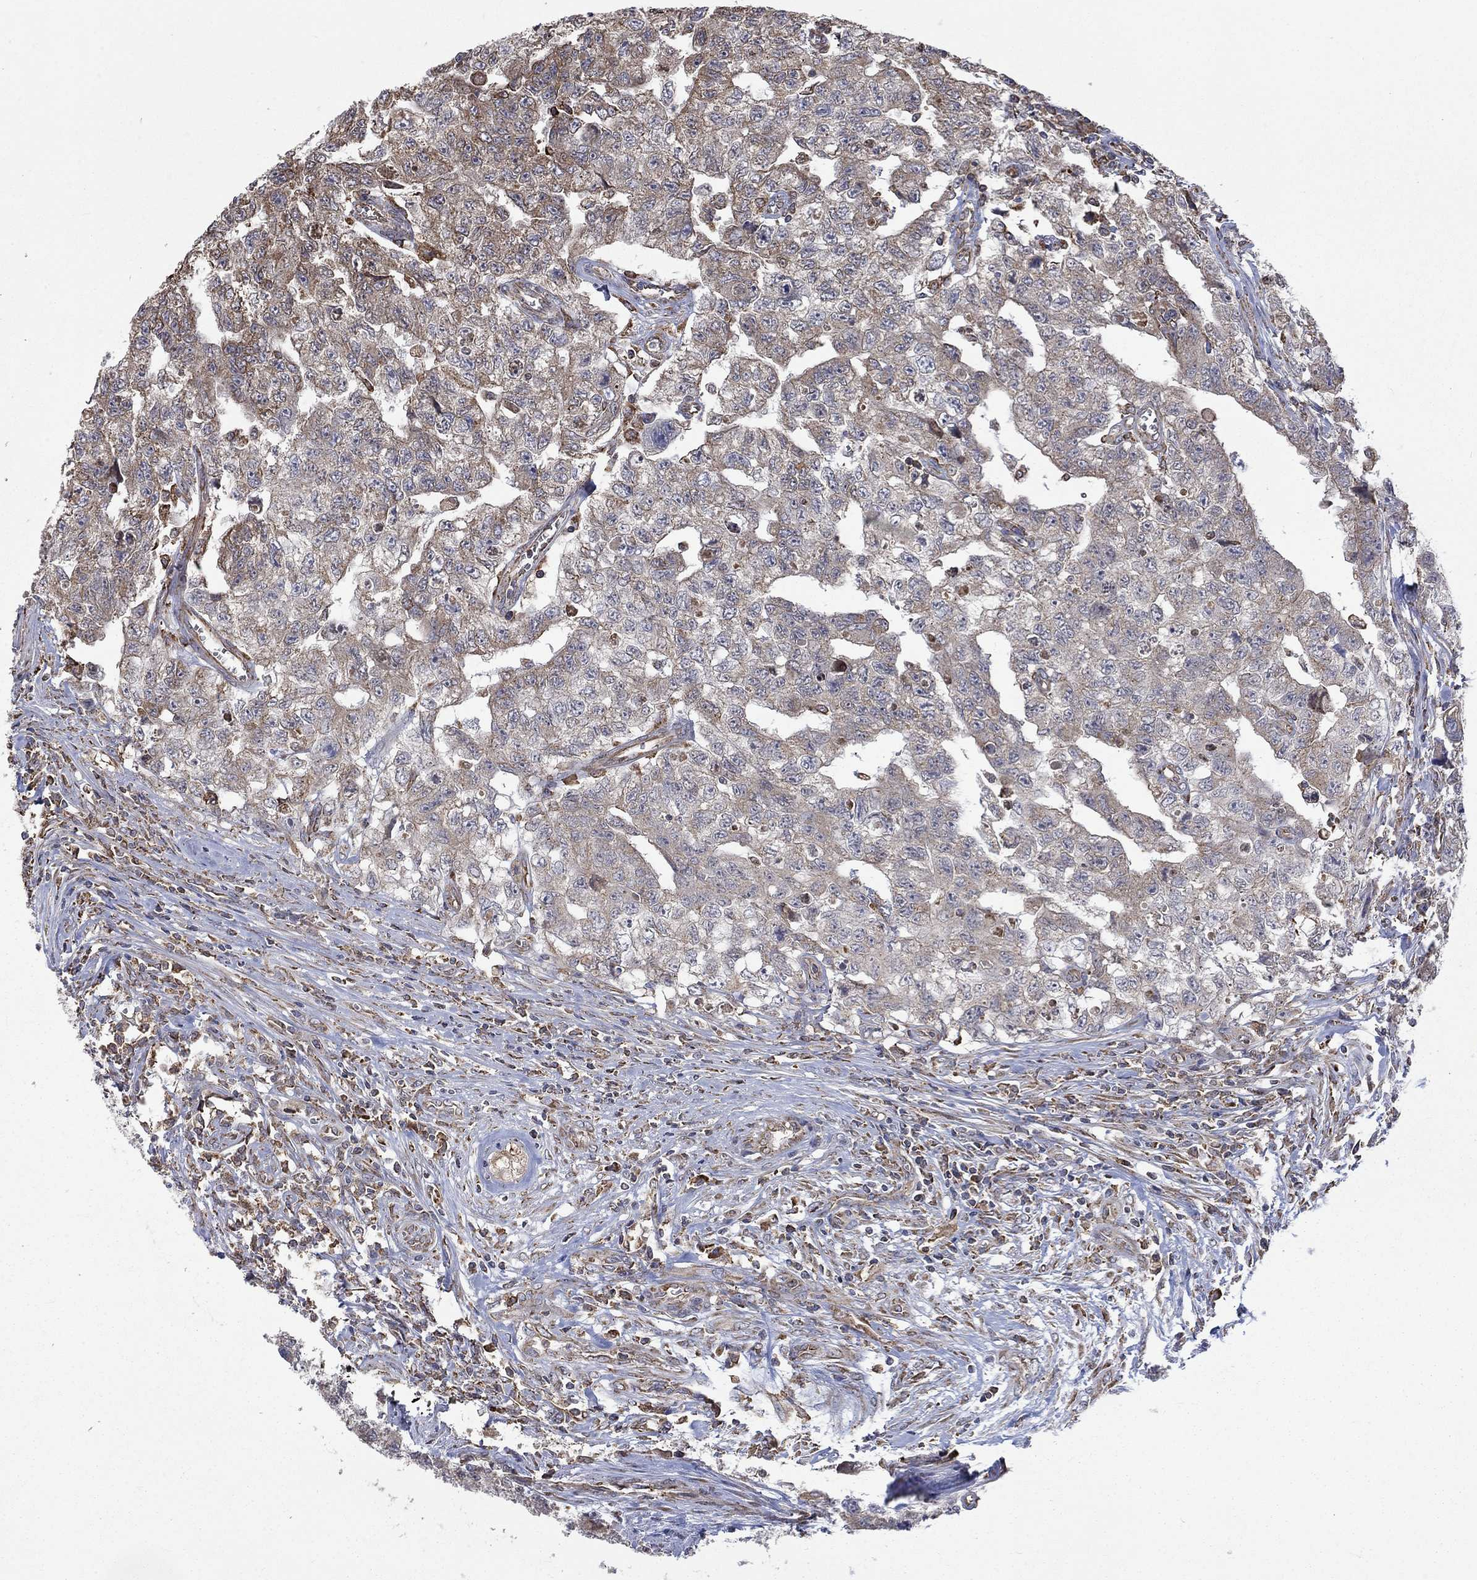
{"staining": {"intensity": "weak", "quantity": "<25%", "location": "cytoplasmic/membranous"}, "tissue": "testis cancer", "cell_type": "Tumor cells", "image_type": "cancer", "snomed": [{"axis": "morphology", "description": "Carcinoma, Embryonal, NOS"}, {"axis": "topography", "description": "Testis"}], "caption": "Human embryonal carcinoma (testis) stained for a protein using immunohistochemistry reveals no expression in tumor cells.", "gene": "ESRRA", "patient": {"sex": "male", "age": 24}}